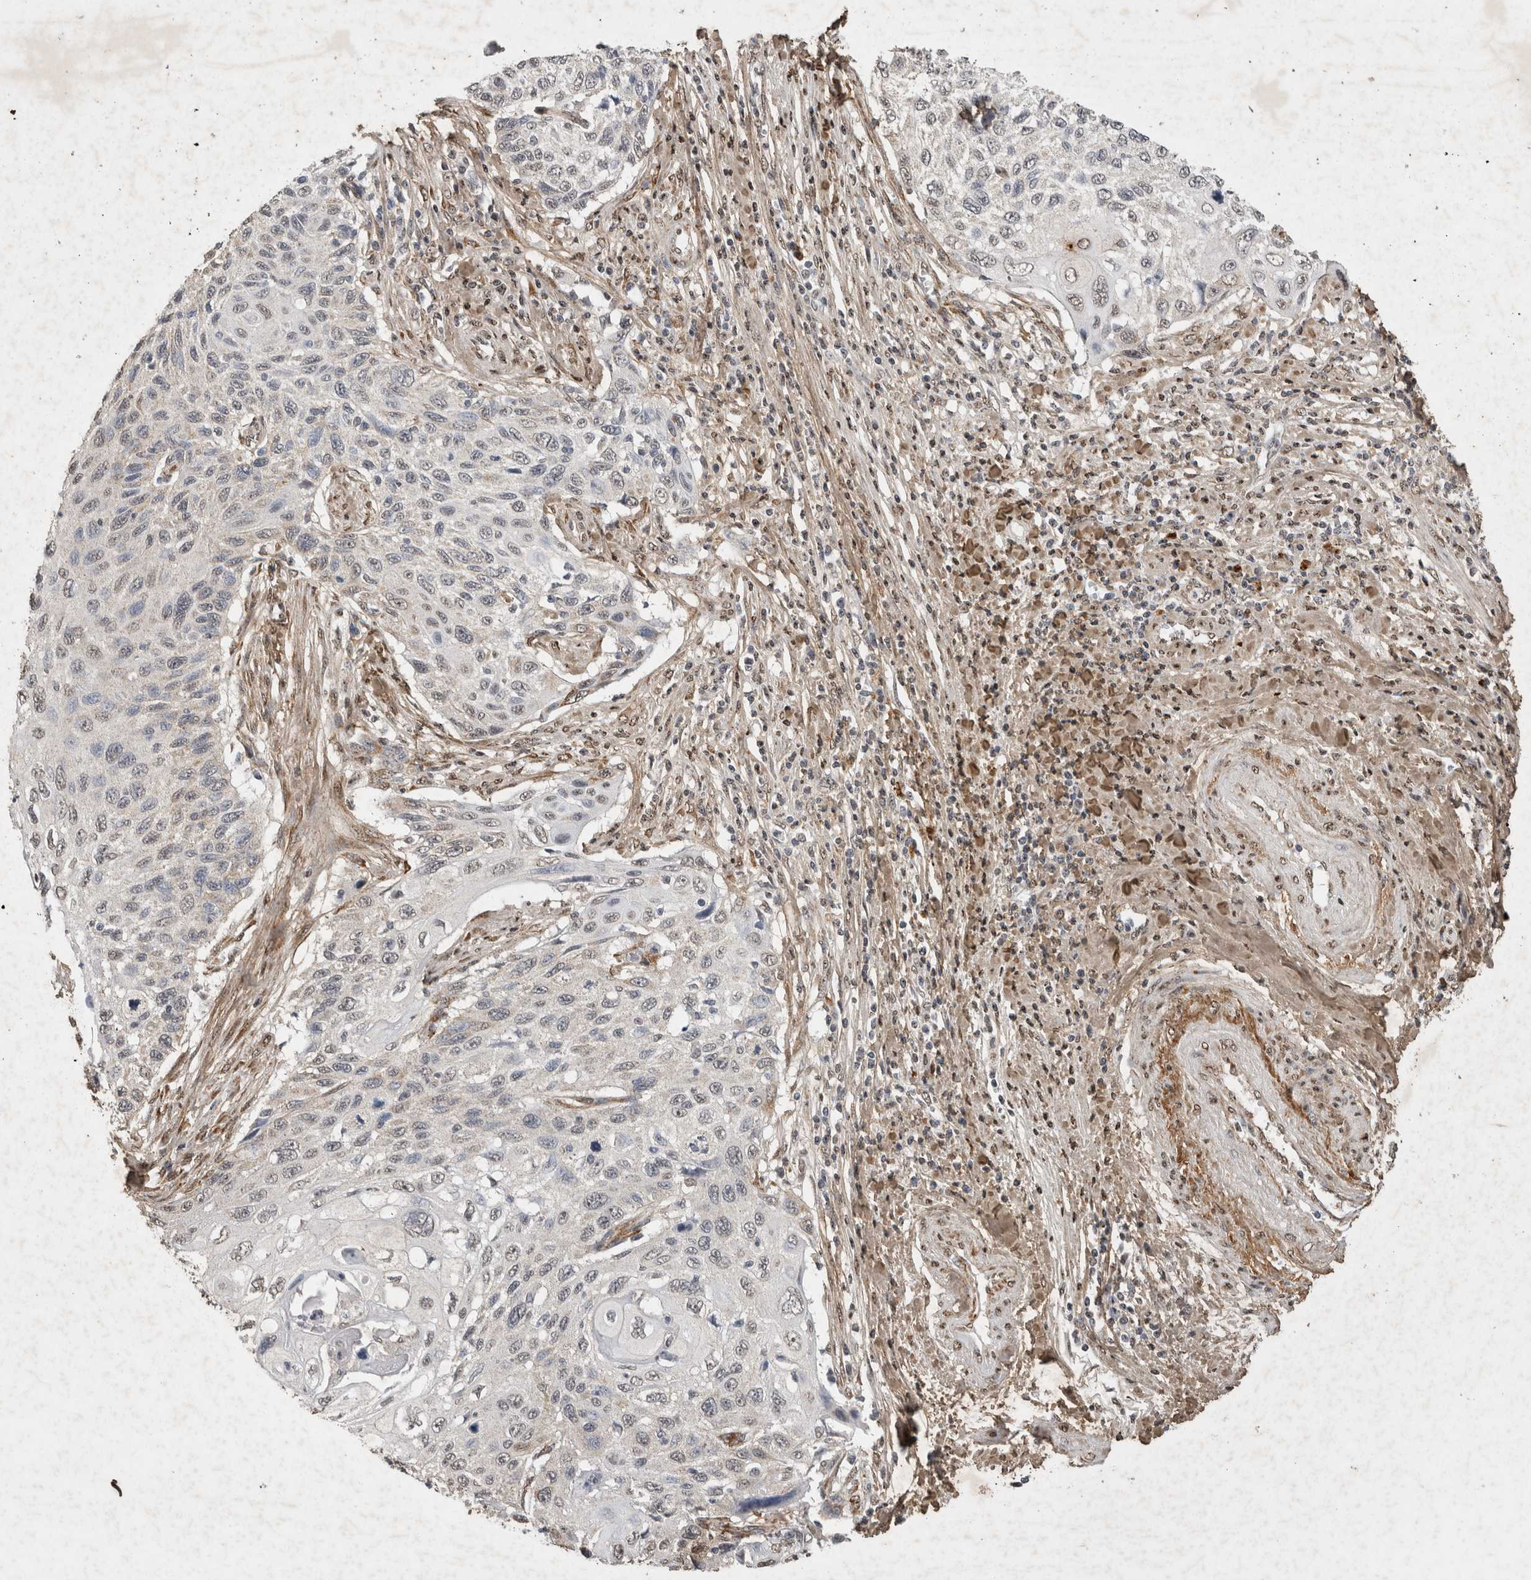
{"staining": {"intensity": "negative", "quantity": "none", "location": "none"}, "tissue": "cervical cancer", "cell_type": "Tumor cells", "image_type": "cancer", "snomed": [{"axis": "morphology", "description": "Squamous cell carcinoma, NOS"}, {"axis": "topography", "description": "Cervix"}], "caption": "Squamous cell carcinoma (cervical) was stained to show a protein in brown. There is no significant staining in tumor cells.", "gene": "C1QTNF5", "patient": {"sex": "female", "age": 70}}